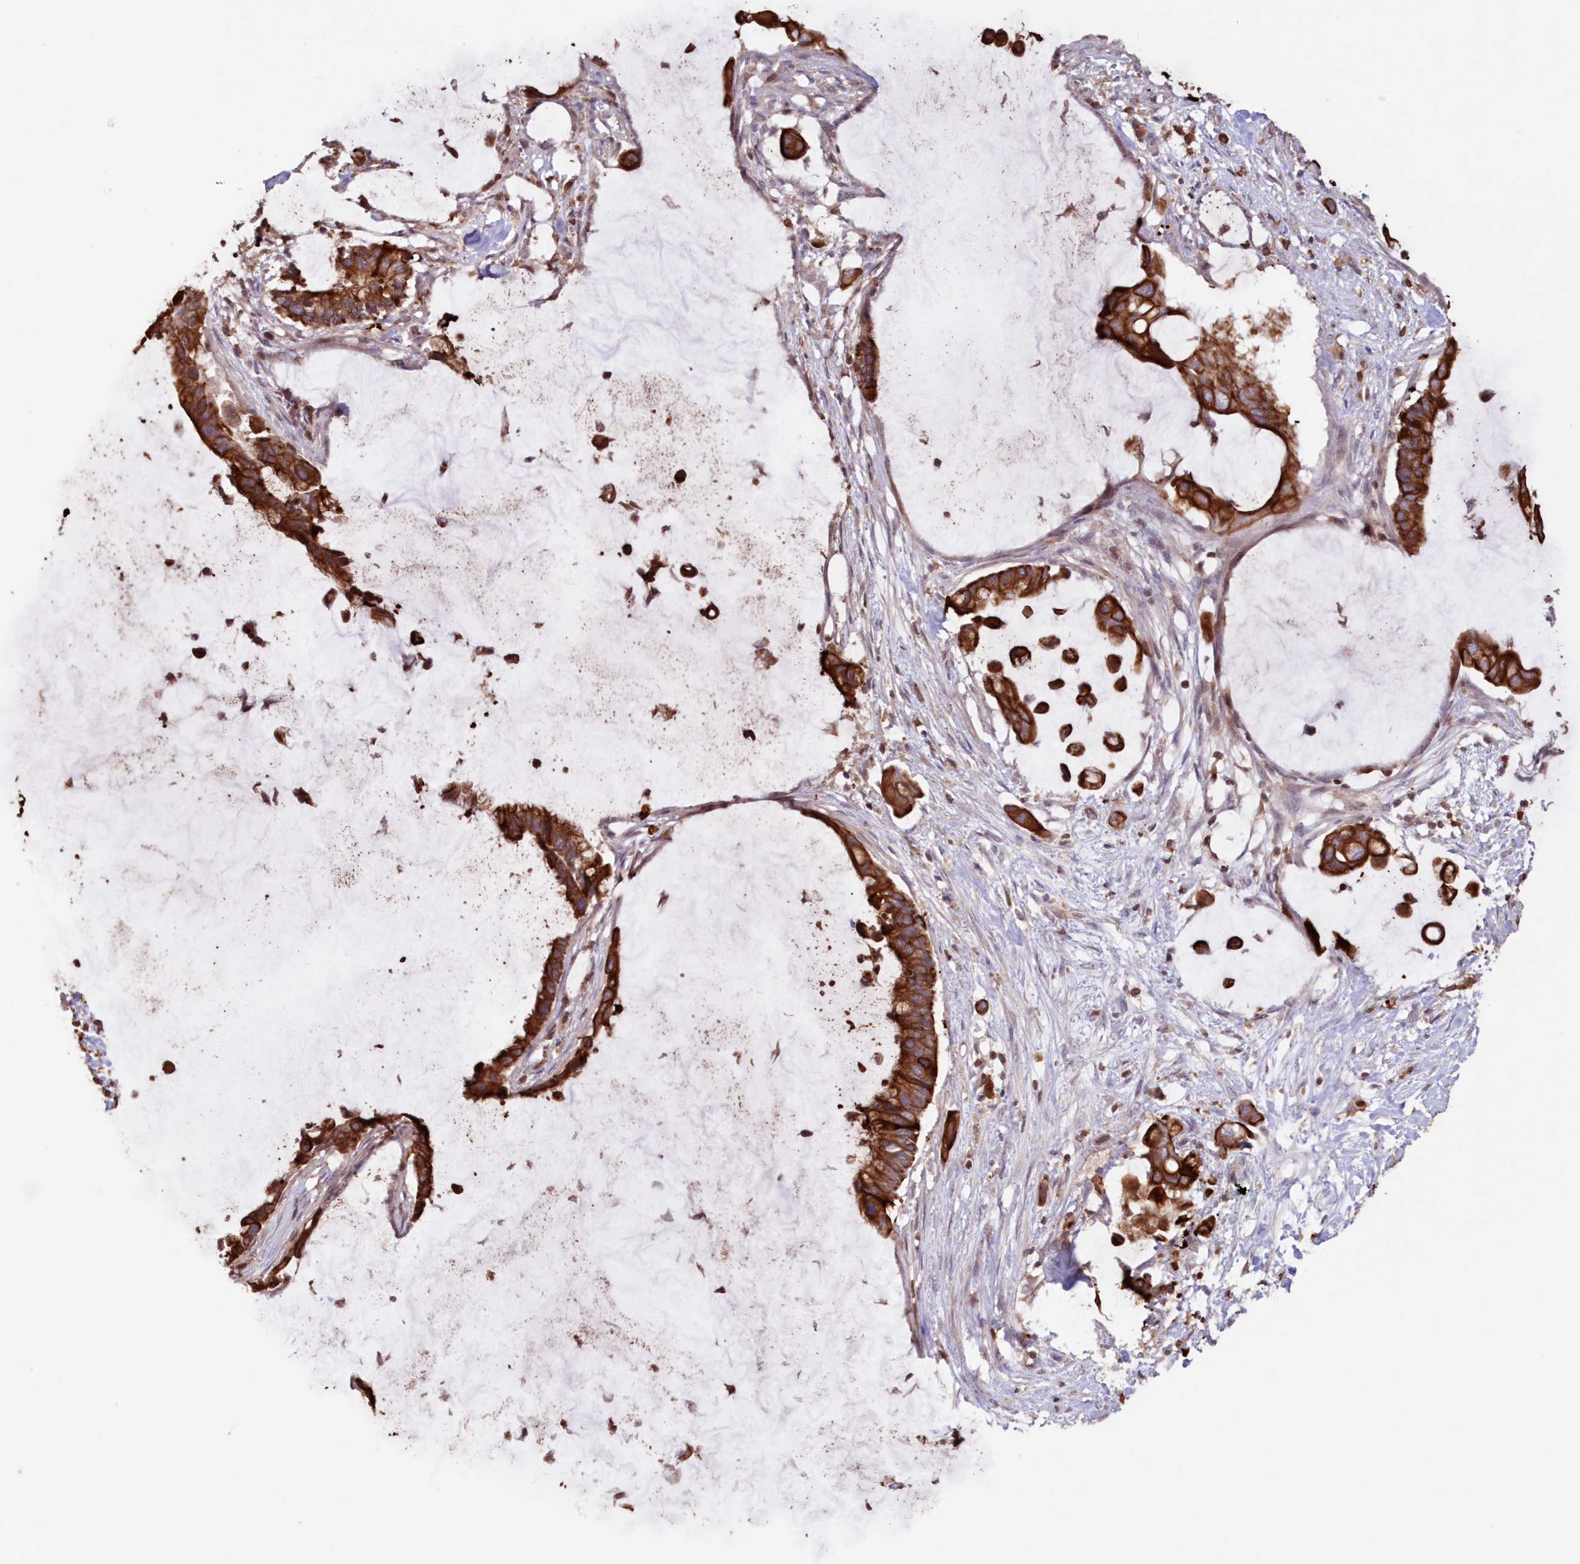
{"staining": {"intensity": "strong", "quantity": ">75%", "location": "cytoplasmic/membranous"}, "tissue": "pancreatic cancer", "cell_type": "Tumor cells", "image_type": "cancer", "snomed": [{"axis": "morphology", "description": "Adenocarcinoma, NOS"}, {"axis": "topography", "description": "Pancreas"}], "caption": "Strong cytoplasmic/membranous positivity is identified in approximately >75% of tumor cells in pancreatic cancer.", "gene": "SNED1", "patient": {"sex": "male", "age": 41}}